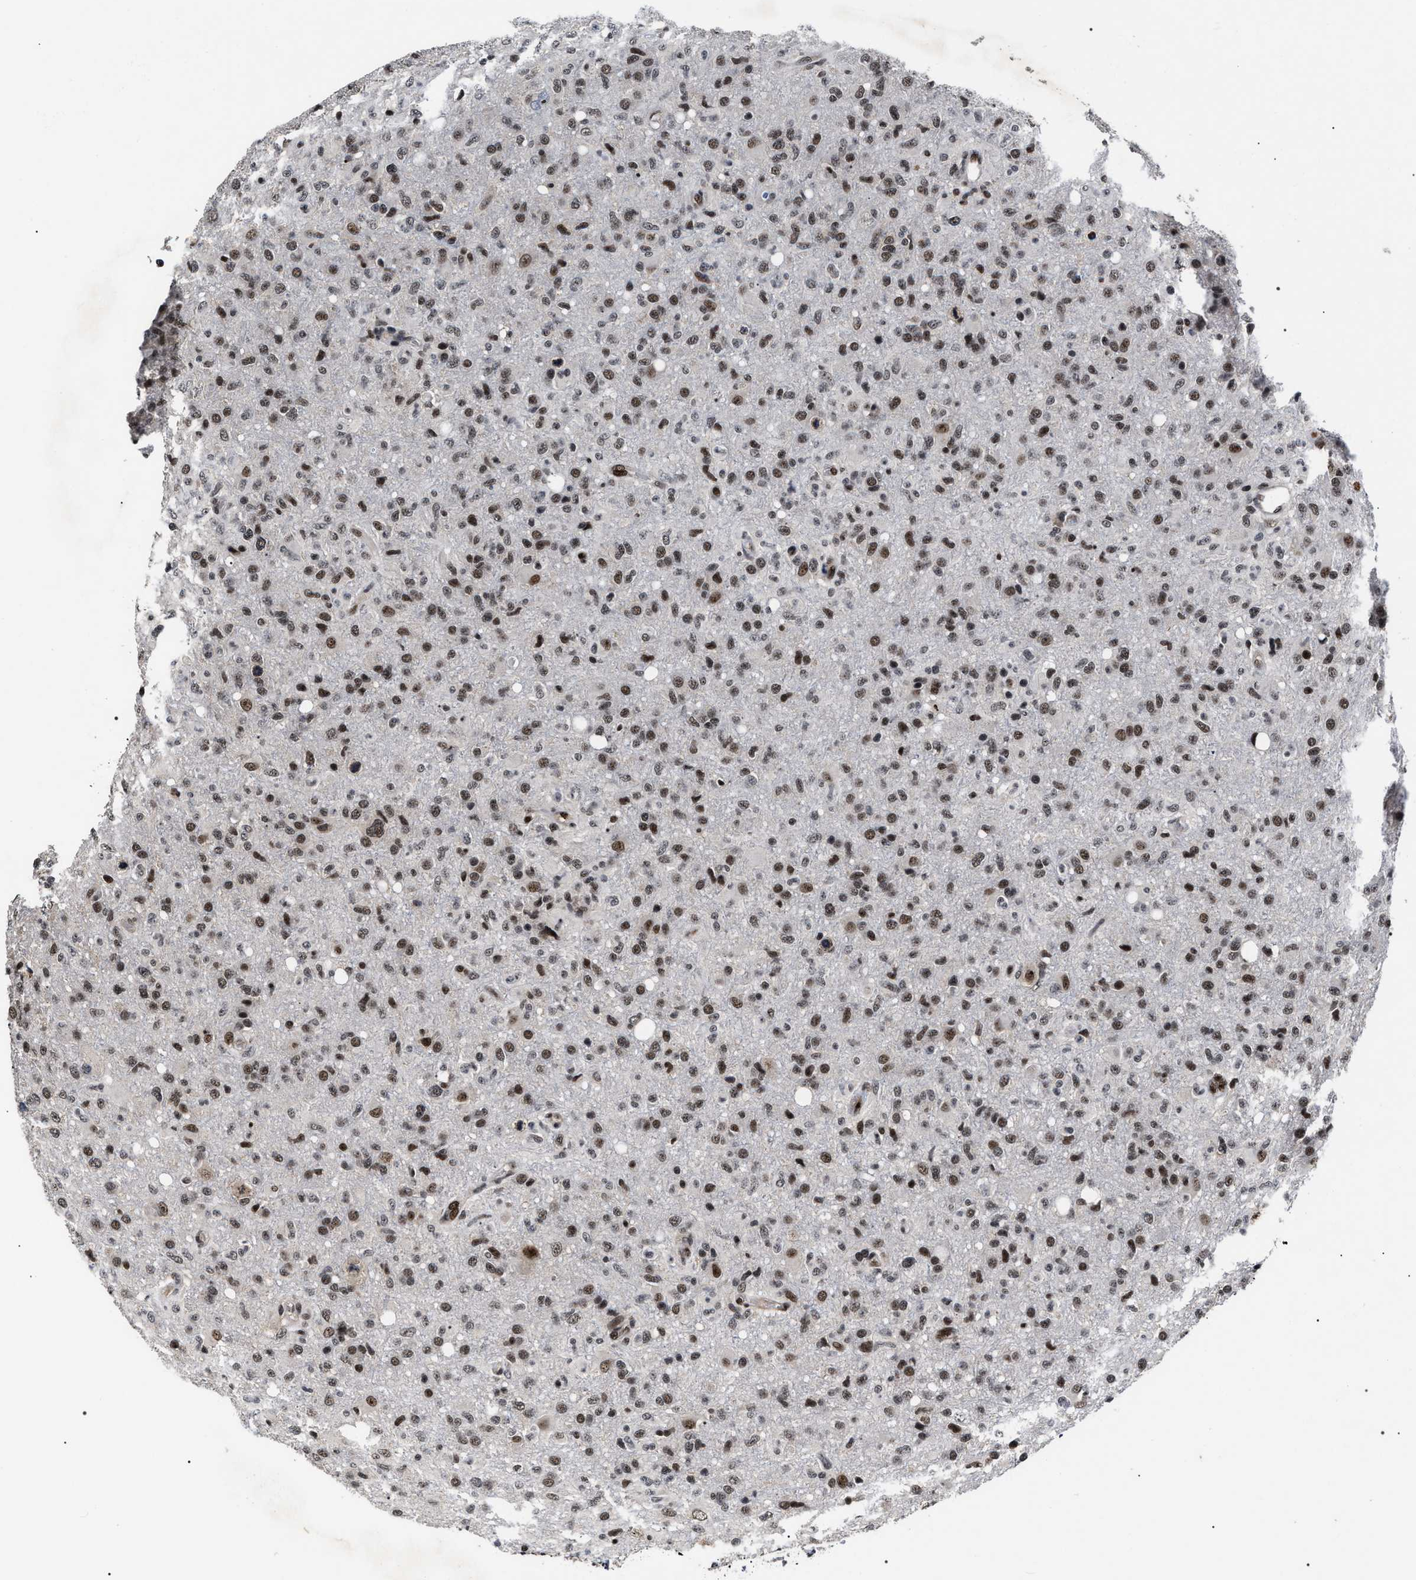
{"staining": {"intensity": "moderate", "quantity": "25%-75%", "location": "nuclear"}, "tissue": "glioma", "cell_type": "Tumor cells", "image_type": "cancer", "snomed": [{"axis": "morphology", "description": "Glioma, malignant, High grade"}, {"axis": "topography", "description": "Brain"}], "caption": "Protein staining exhibits moderate nuclear expression in approximately 25%-75% of tumor cells in malignant glioma (high-grade).", "gene": "RRP1B", "patient": {"sex": "female", "age": 57}}